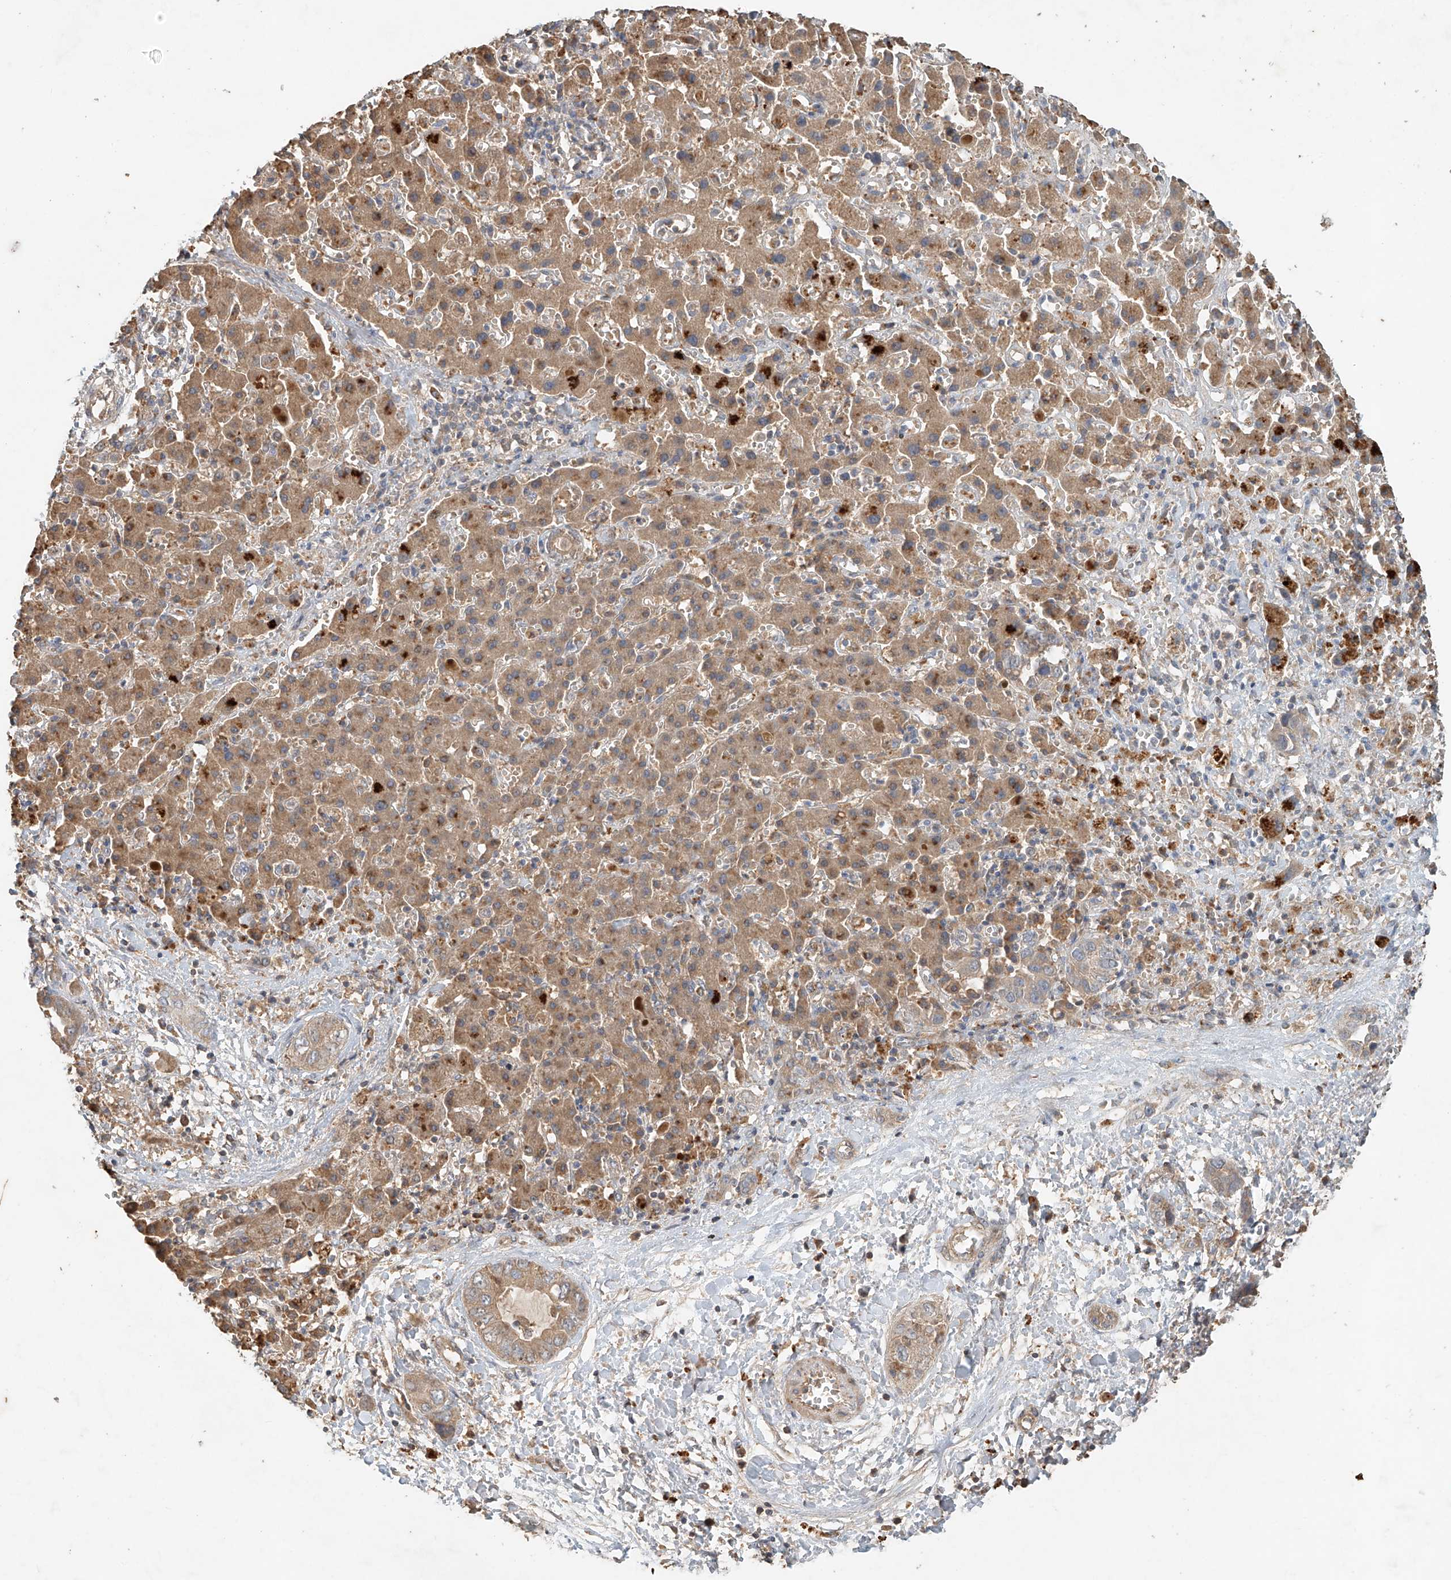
{"staining": {"intensity": "weak", "quantity": ">75%", "location": "cytoplasmic/membranous"}, "tissue": "liver cancer", "cell_type": "Tumor cells", "image_type": "cancer", "snomed": [{"axis": "morphology", "description": "Cholangiocarcinoma"}, {"axis": "topography", "description": "Liver"}], "caption": "Weak cytoplasmic/membranous expression for a protein is identified in about >75% of tumor cells of liver cancer using immunohistochemistry (IHC).", "gene": "GNB1L", "patient": {"sex": "female", "age": 52}}